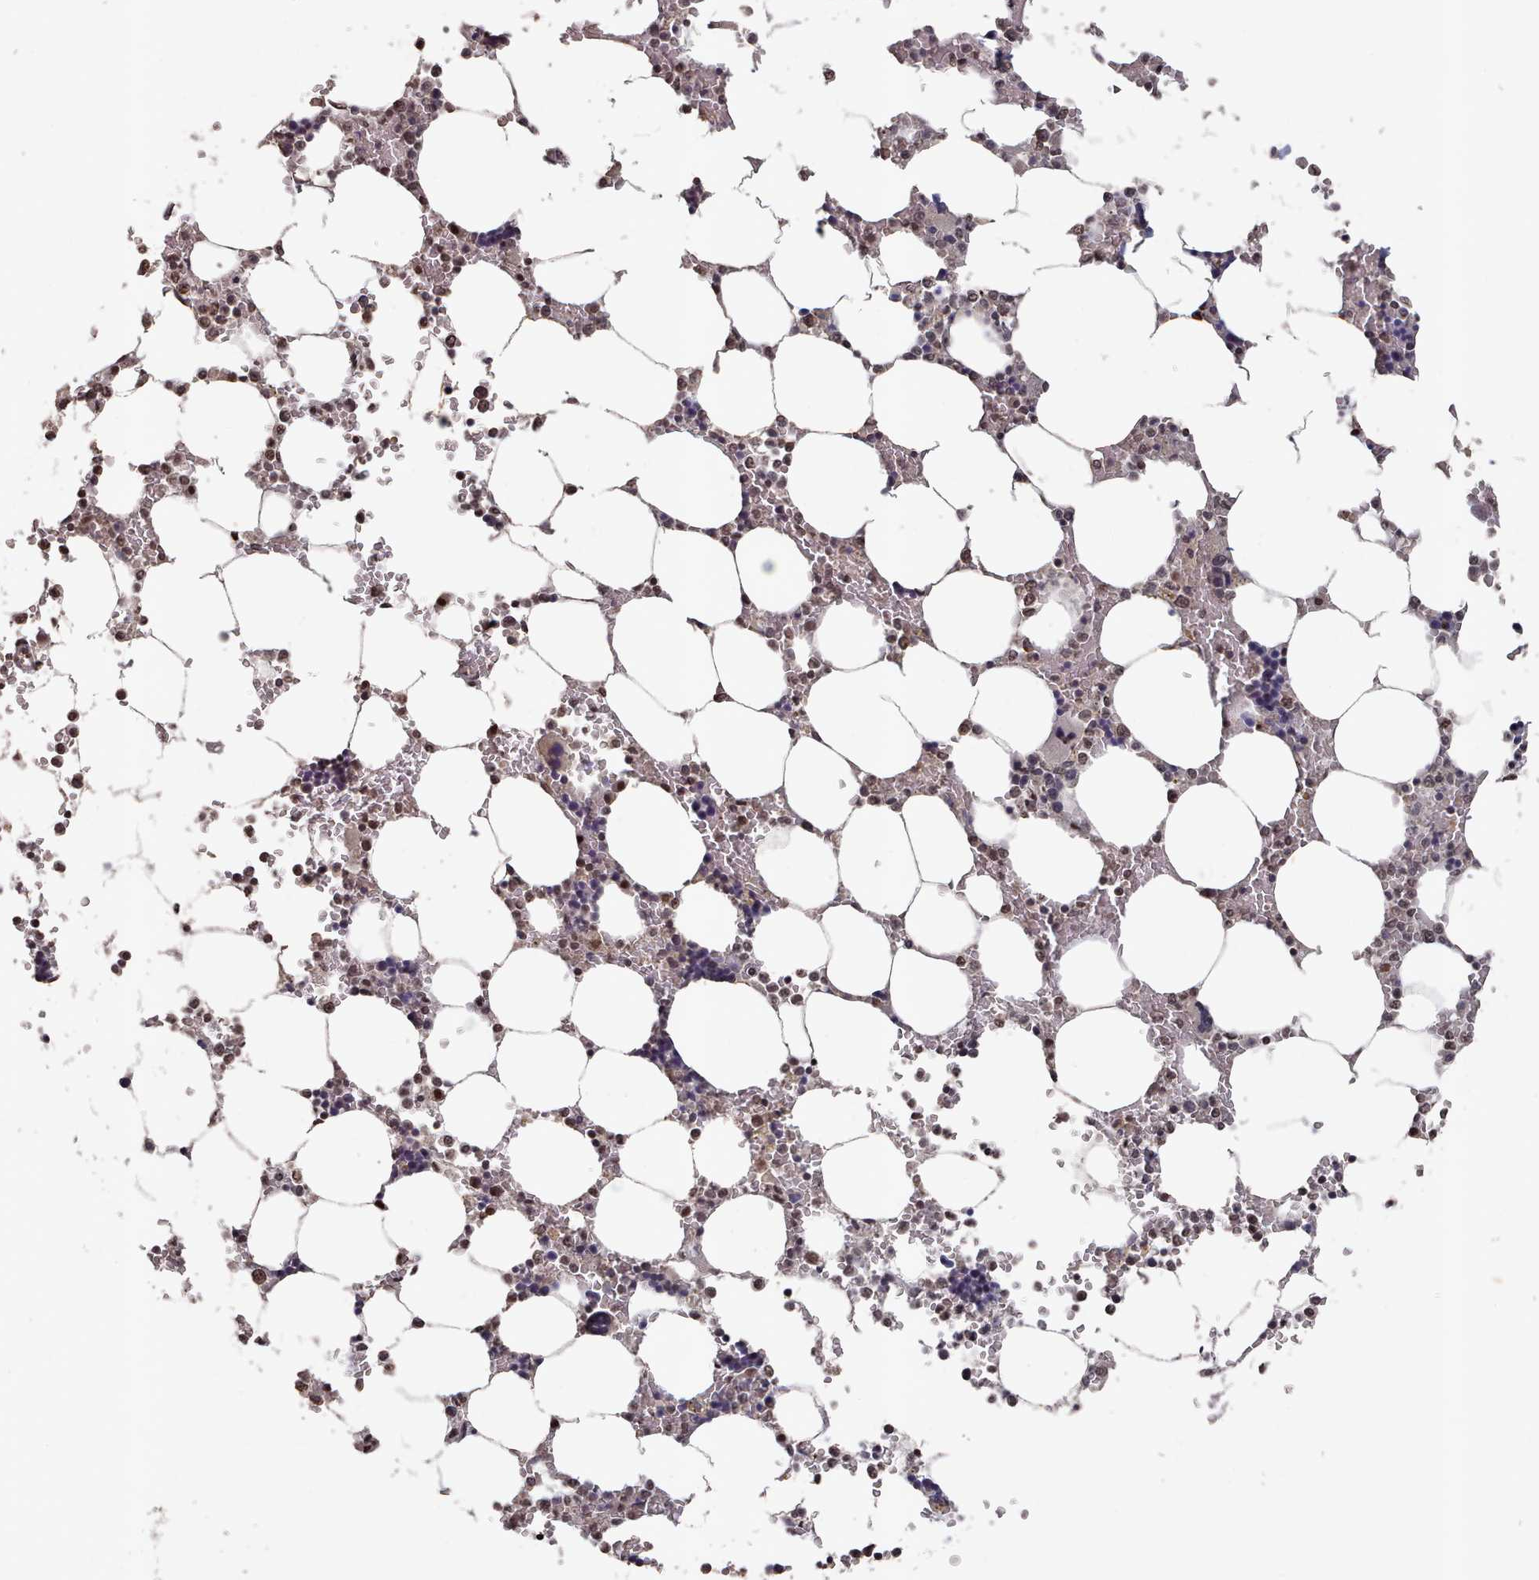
{"staining": {"intensity": "moderate", "quantity": "25%-75%", "location": "nuclear"}, "tissue": "bone marrow", "cell_type": "Hematopoietic cells", "image_type": "normal", "snomed": [{"axis": "morphology", "description": "Normal tissue, NOS"}, {"axis": "topography", "description": "Bone marrow"}], "caption": "Unremarkable bone marrow displays moderate nuclear staining in approximately 25%-75% of hematopoietic cells, visualized by immunohistochemistry. (brown staining indicates protein expression, while blue staining denotes nuclei).", "gene": "PNRC2", "patient": {"sex": "male", "age": 64}}